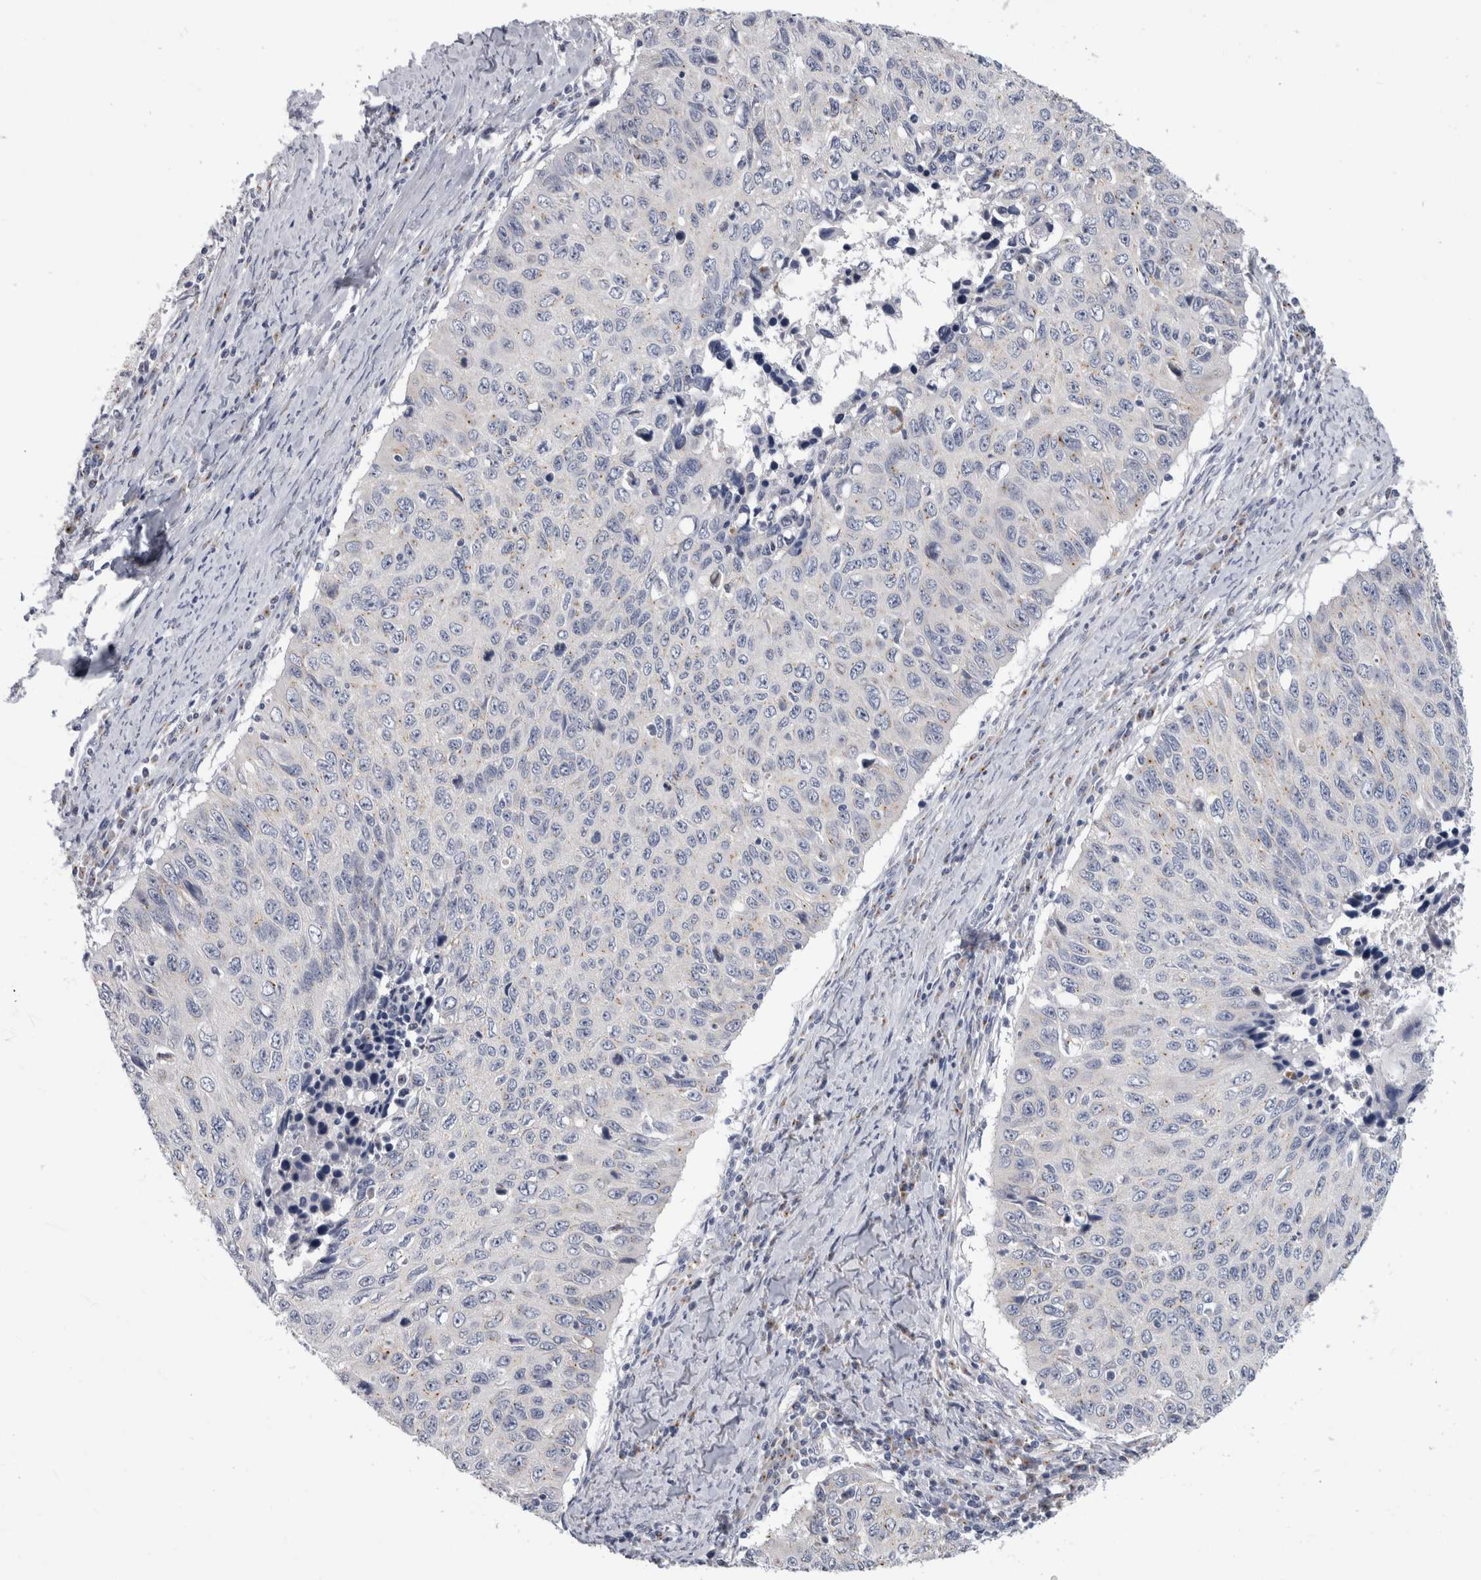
{"staining": {"intensity": "negative", "quantity": "none", "location": "none"}, "tissue": "cervical cancer", "cell_type": "Tumor cells", "image_type": "cancer", "snomed": [{"axis": "morphology", "description": "Squamous cell carcinoma, NOS"}, {"axis": "topography", "description": "Cervix"}], "caption": "Image shows no protein positivity in tumor cells of cervical cancer tissue.", "gene": "AKAP9", "patient": {"sex": "female", "age": 53}}